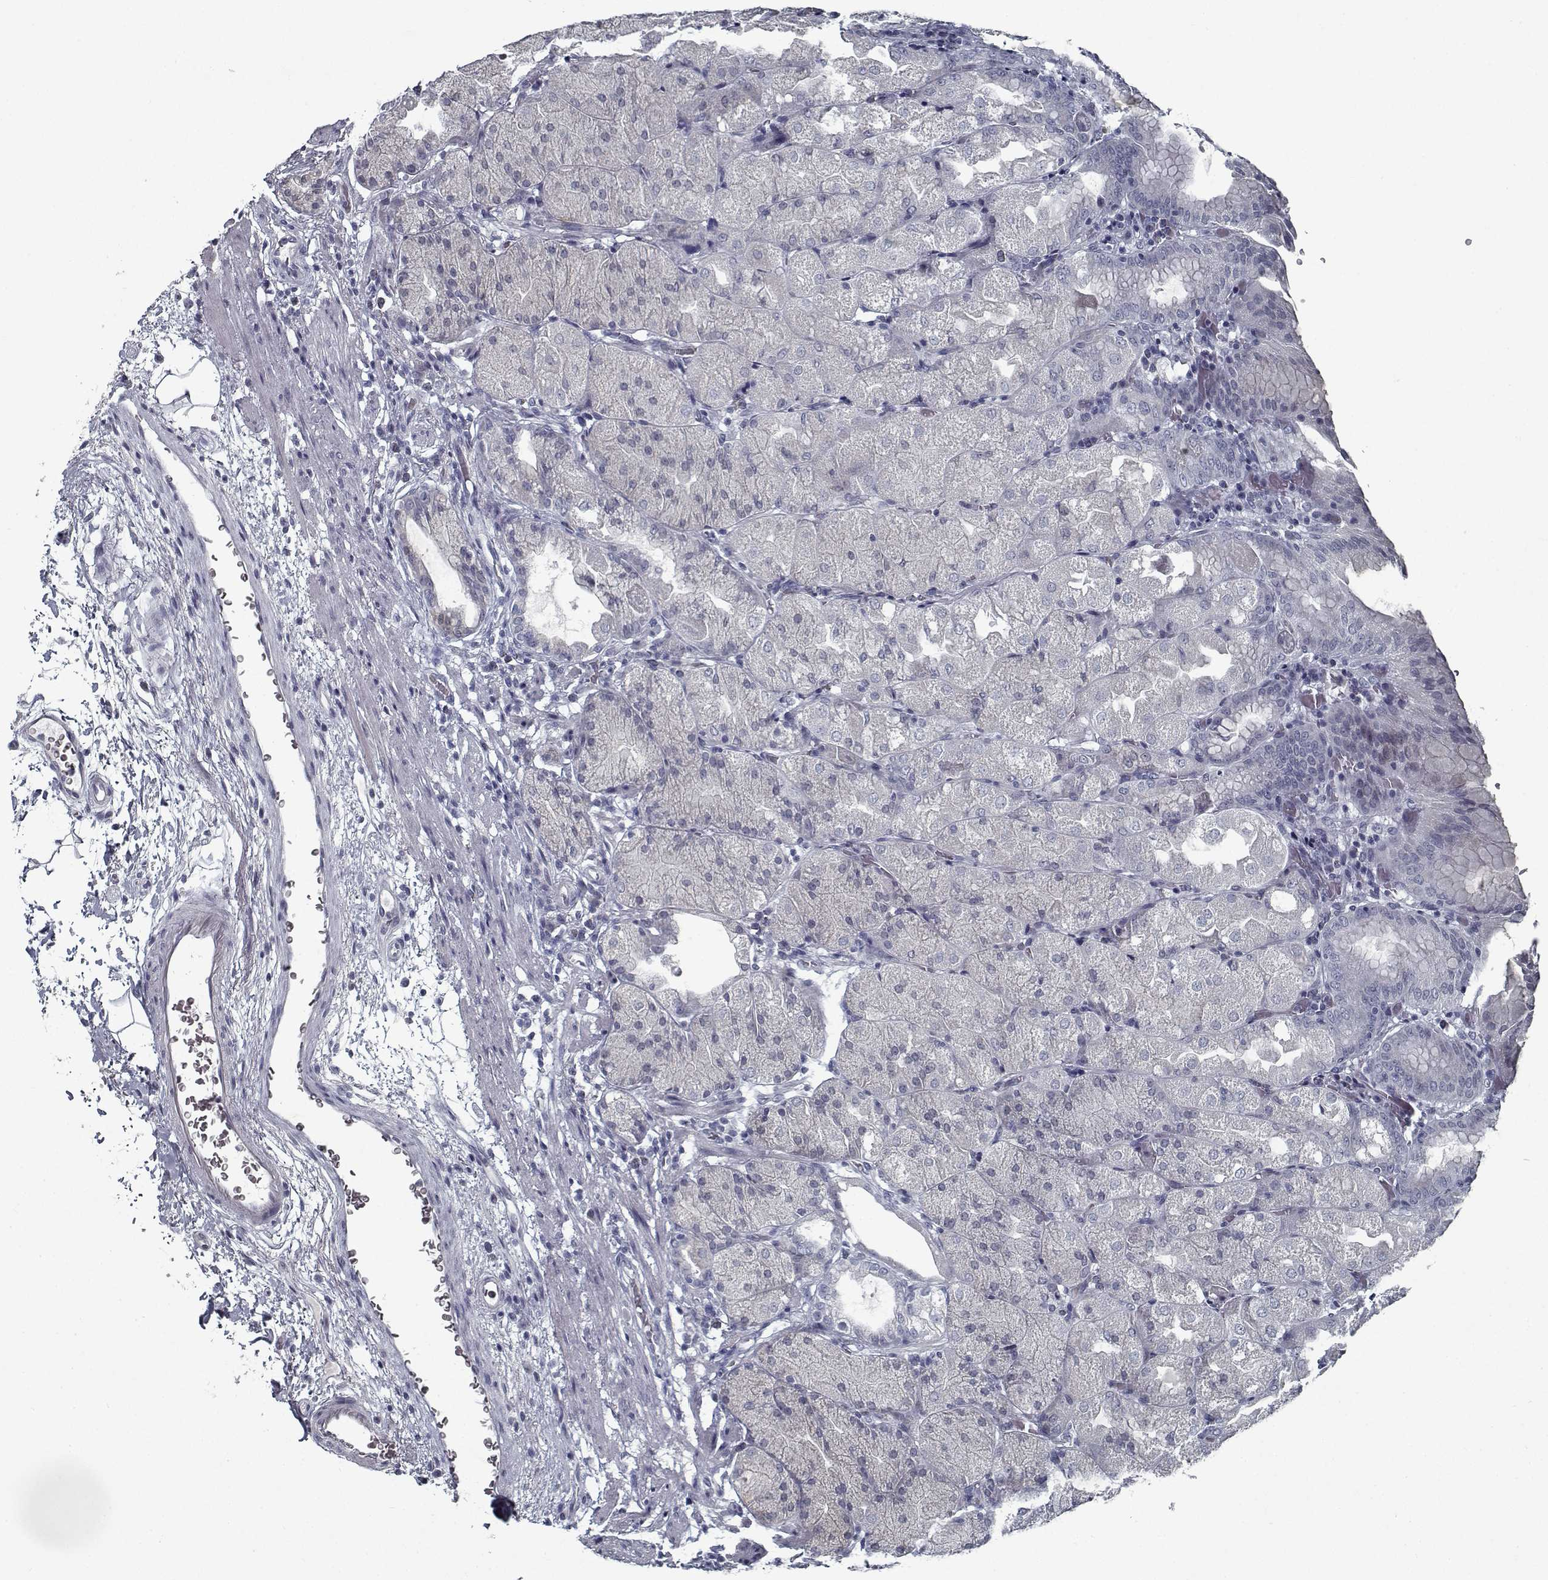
{"staining": {"intensity": "negative", "quantity": "none", "location": "none"}, "tissue": "stomach", "cell_type": "Glandular cells", "image_type": "normal", "snomed": [{"axis": "morphology", "description": "Normal tissue, NOS"}, {"axis": "topography", "description": "Stomach, upper"}, {"axis": "topography", "description": "Stomach"}, {"axis": "topography", "description": "Stomach, lower"}], "caption": "This photomicrograph is of normal stomach stained with IHC to label a protein in brown with the nuclei are counter-stained blue. There is no staining in glandular cells. (Immunohistochemistry, brightfield microscopy, high magnification).", "gene": "GAD2", "patient": {"sex": "male", "age": 62}}